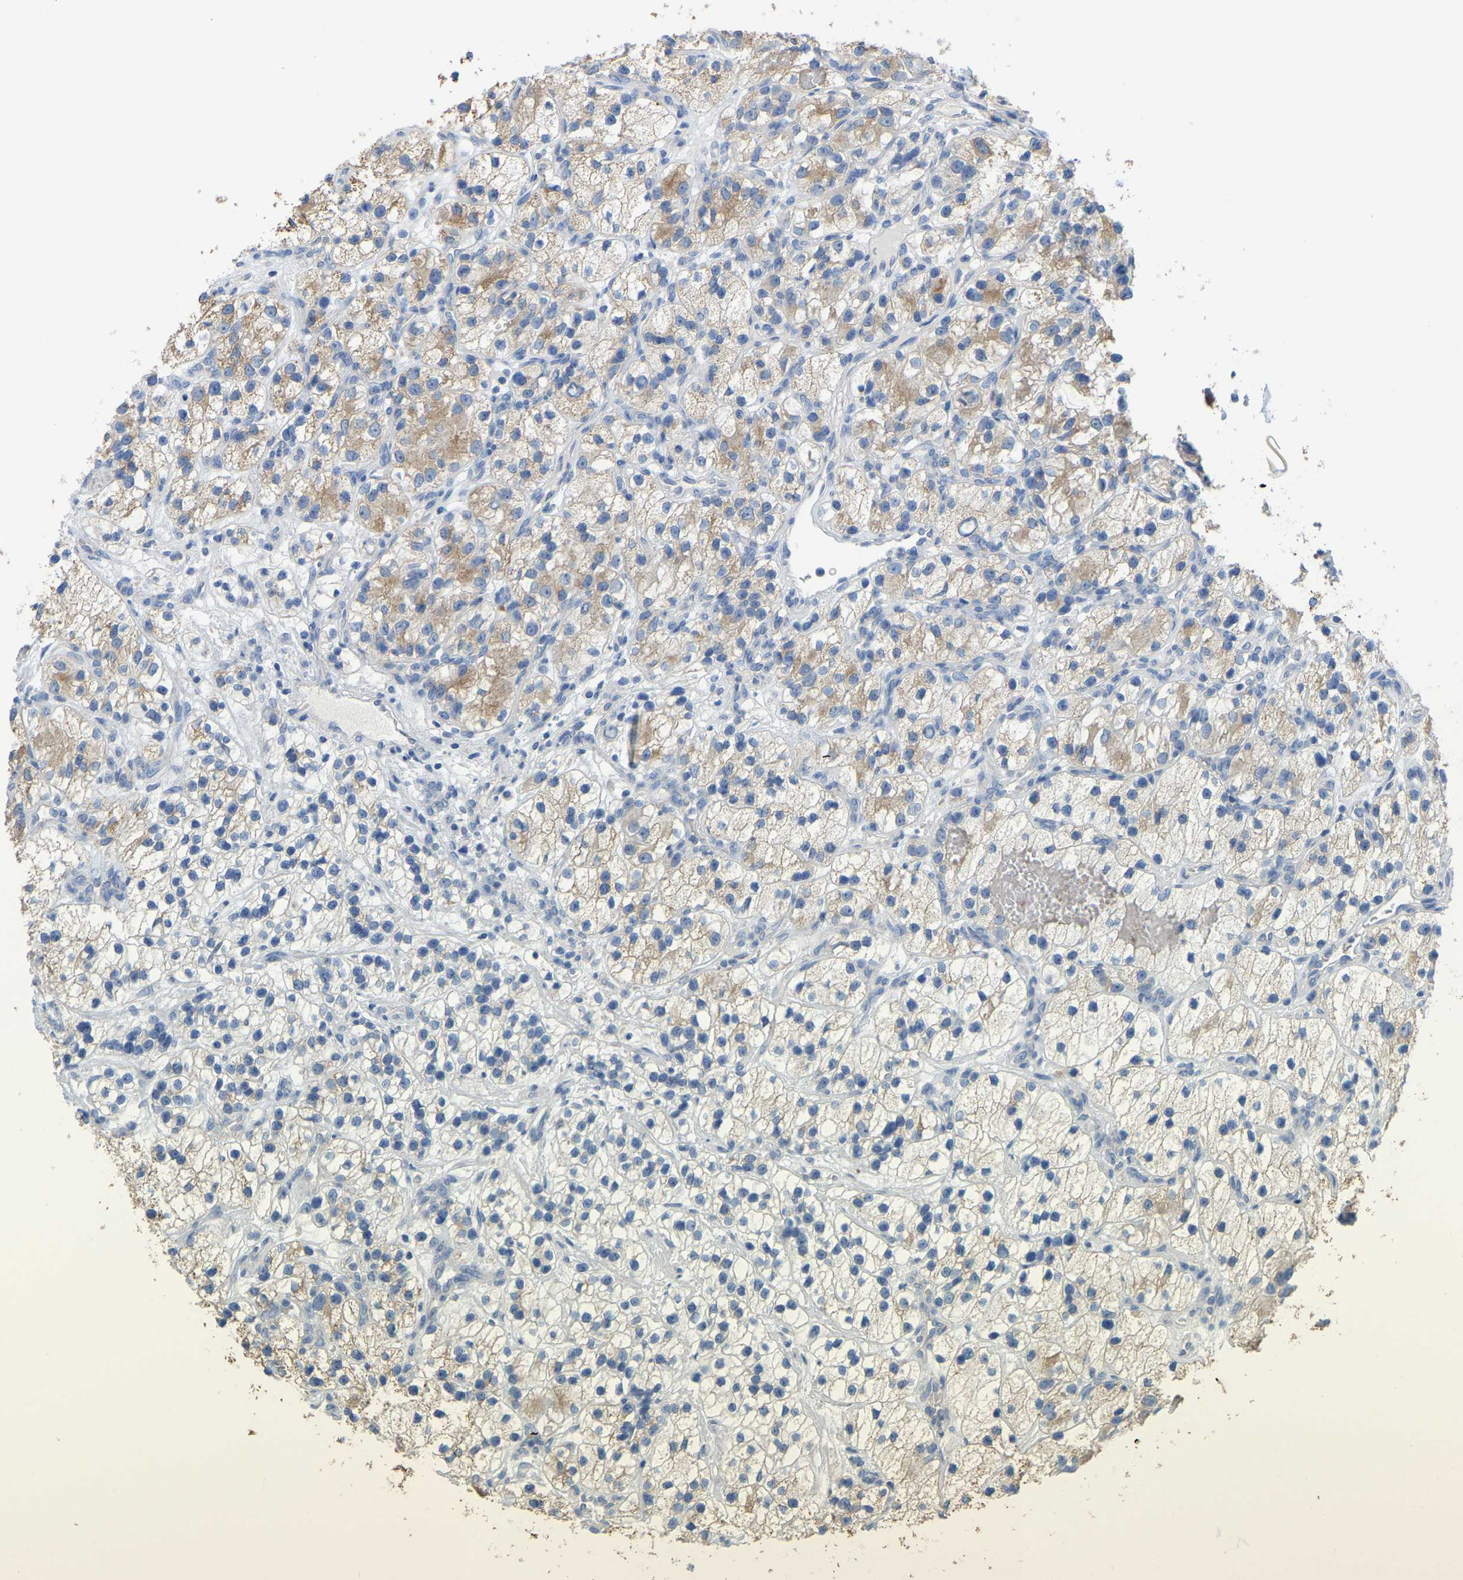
{"staining": {"intensity": "moderate", "quantity": "25%-75%", "location": "cytoplasmic/membranous"}, "tissue": "renal cancer", "cell_type": "Tumor cells", "image_type": "cancer", "snomed": [{"axis": "morphology", "description": "Adenocarcinoma, NOS"}, {"axis": "topography", "description": "Kidney"}], "caption": "Renal cancer stained for a protein (brown) shows moderate cytoplasmic/membranous positive positivity in about 25%-75% of tumor cells.", "gene": "SERPINB5", "patient": {"sex": "female", "age": 57}}